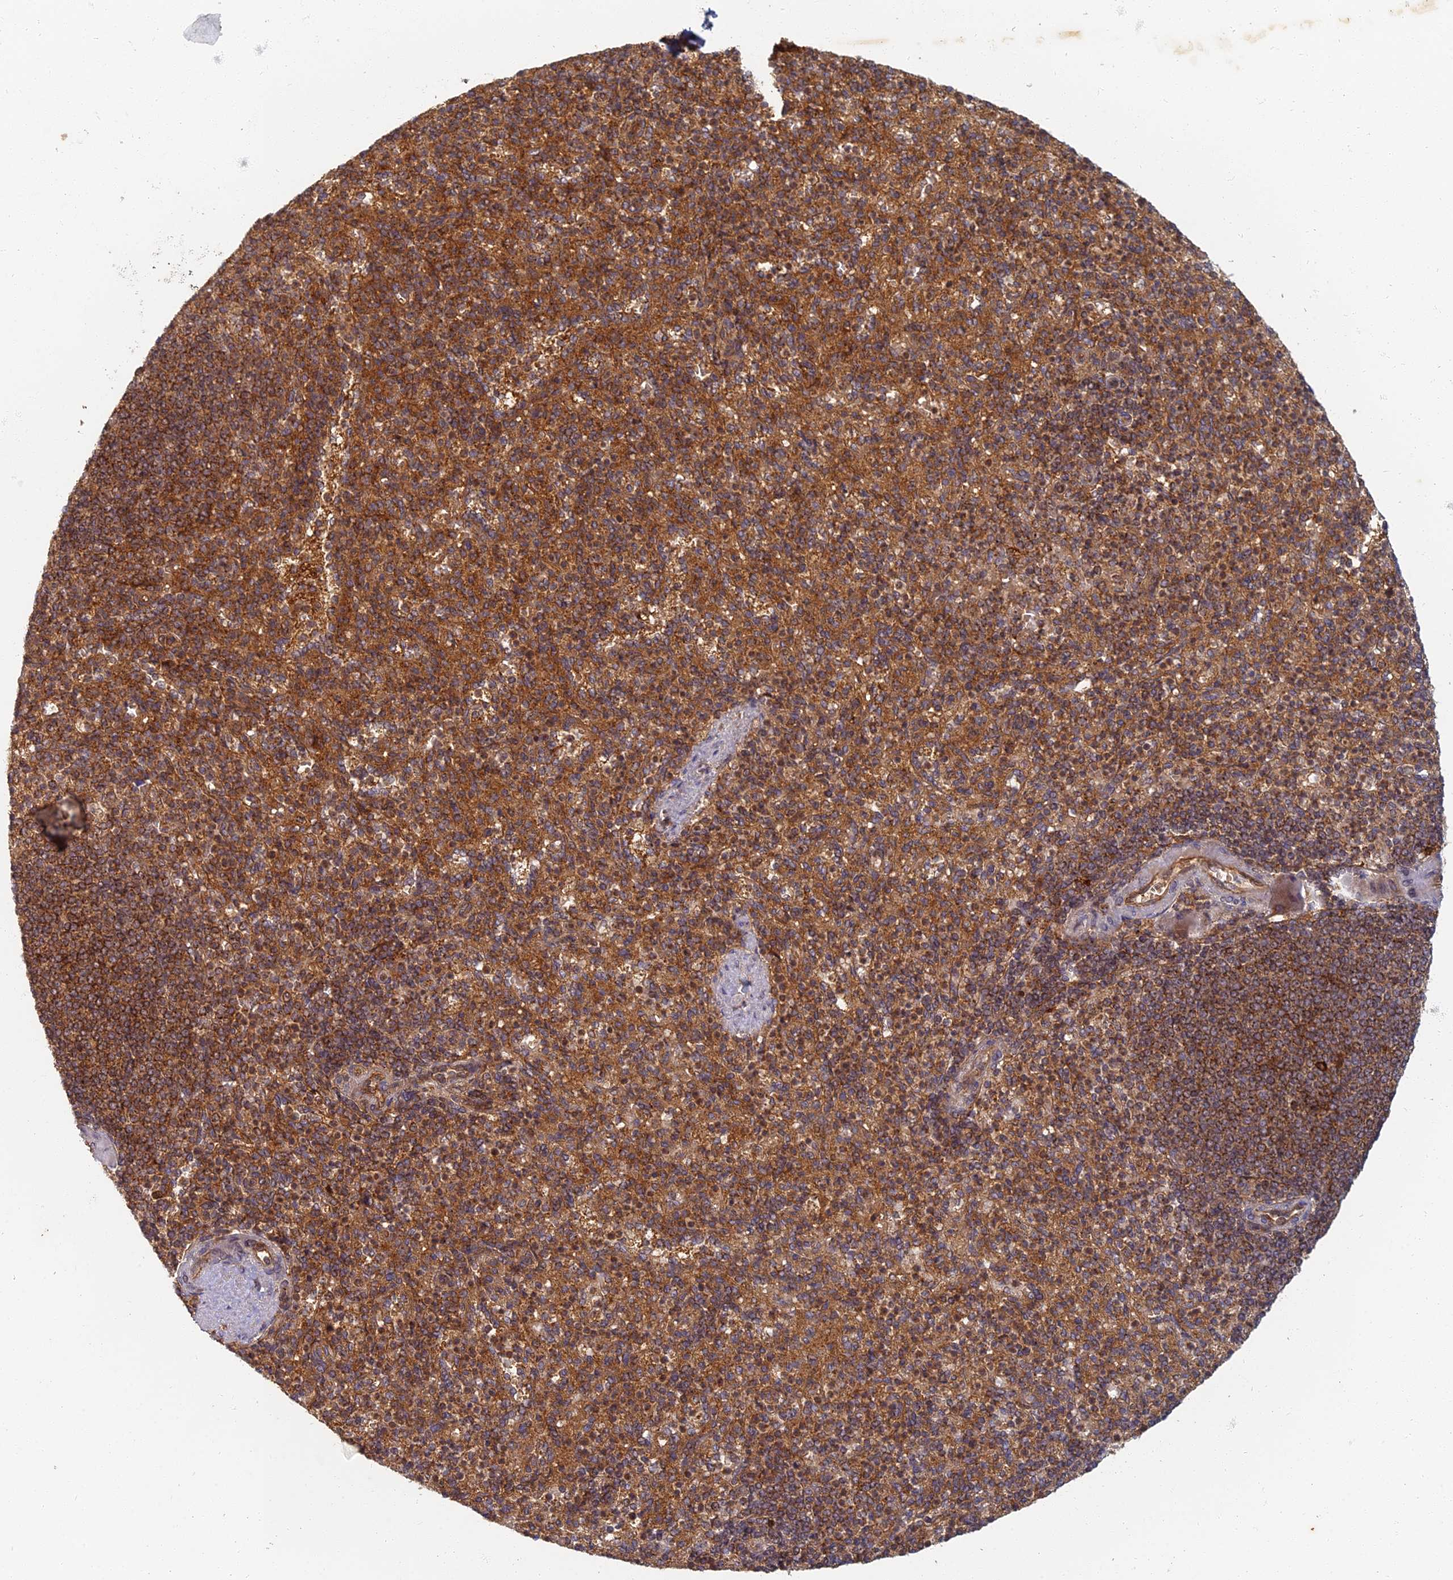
{"staining": {"intensity": "strong", "quantity": ">75%", "location": "cytoplasmic/membranous"}, "tissue": "spleen", "cell_type": "Cells in red pulp", "image_type": "normal", "snomed": [{"axis": "morphology", "description": "Normal tissue, NOS"}, {"axis": "topography", "description": "Spleen"}], "caption": "A micrograph of human spleen stained for a protein reveals strong cytoplasmic/membranous brown staining in cells in red pulp. Ihc stains the protein in brown and the nuclei are stained blue.", "gene": "INO80D", "patient": {"sex": "female", "age": 74}}